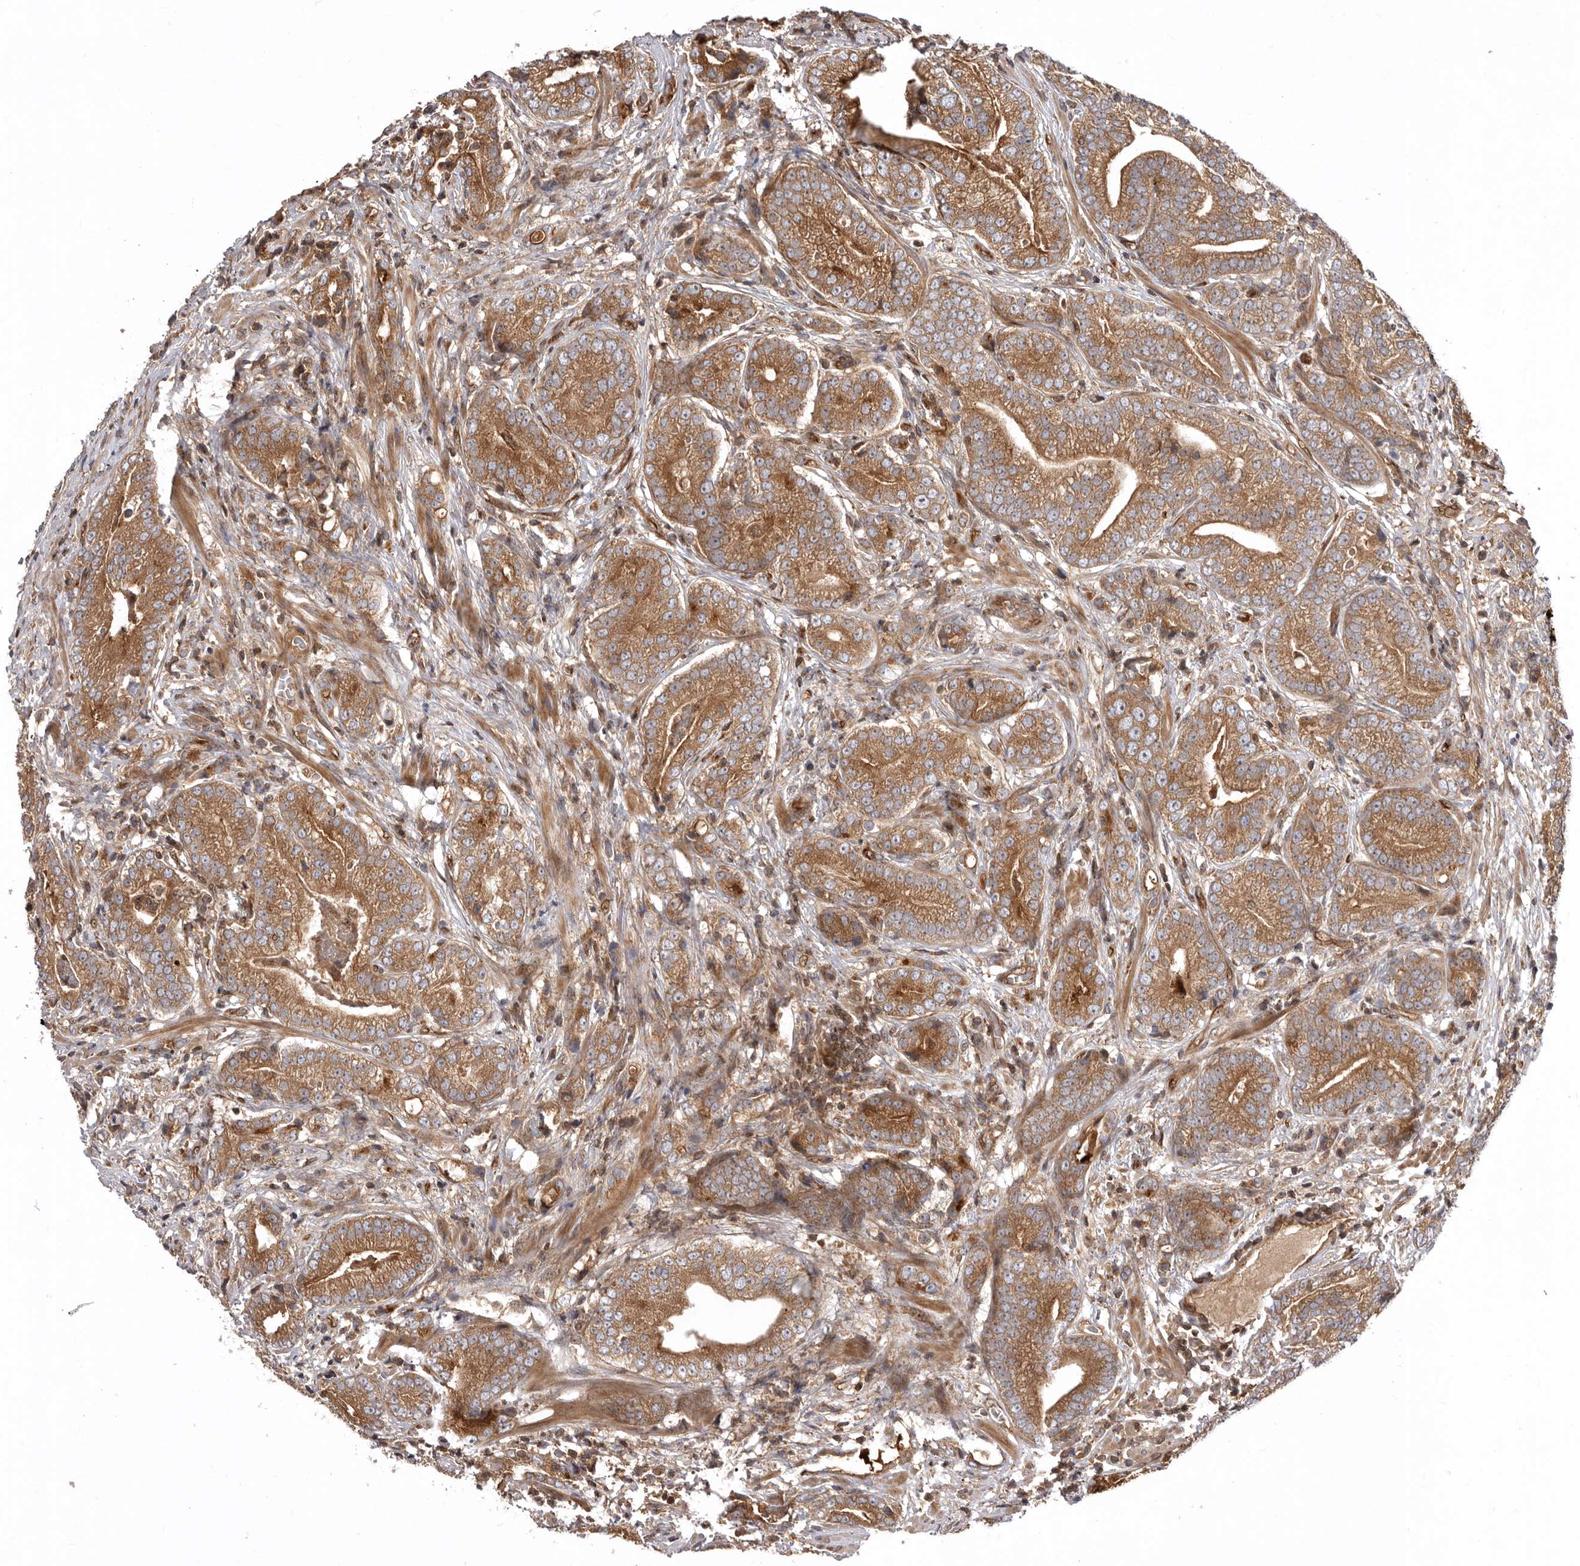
{"staining": {"intensity": "moderate", "quantity": ">75%", "location": "cytoplasmic/membranous"}, "tissue": "prostate cancer", "cell_type": "Tumor cells", "image_type": "cancer", "snomed": [{"axis": "morphology", "description": "Adenocarcinoma, High grade"}, {"axis": "topography", "description": "Prostate"}], "caption": "A high-resolution histopathology image shows immunohistochemistry (IHC) staining of prostate cancer, which shows moderate cytoplasmic/membranous expression in approximately >75% of tumor cells. Using DAB (brown) and hematoxylin (blue) stains, captured at high magnification using brightfield microscopy.", "gene": "DHDDS", "patient": {"sex": "male", "age": 57}}